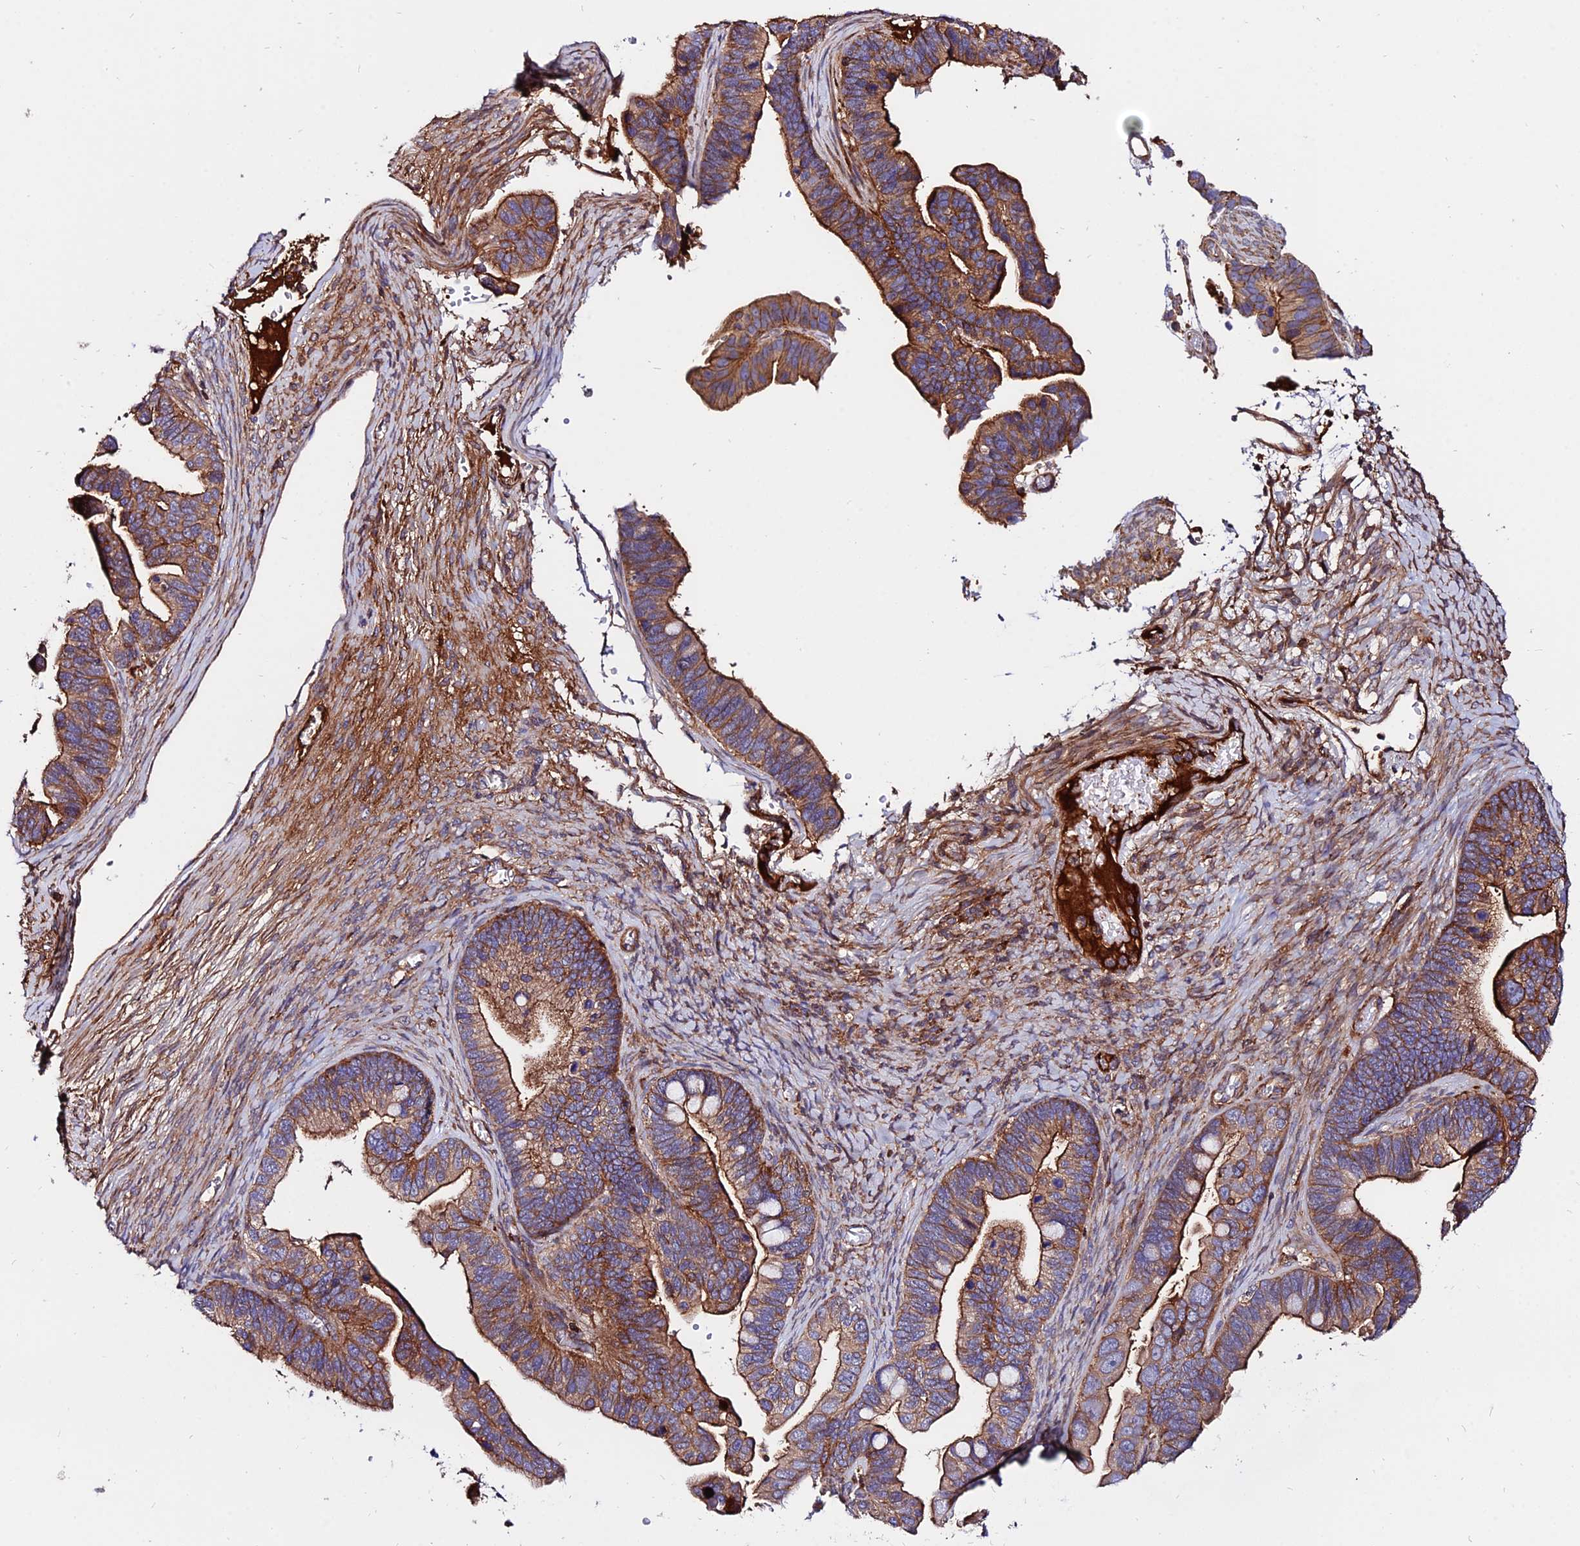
{"staining": {"intensity": "moderate", "quantity": ">75%", "location": "cytoplasmic/membranous"}, "tissue": "ovarian cancer", "cell_type": "Tumor cells", "image_type": "cancer", "snomed": [{"axis": "morphology", "description": "Cystadenocarcinoma, serous, NOS"}, {"axis": "topography", "description": "Ovary"}], "caption": "Tumor cells demonstrate moderate cytoplasmic/membranous expression in about >75% of cells in ovarian cancer.", "gene": "PYM1", "patient": {"sex": "female", "age": 56}}